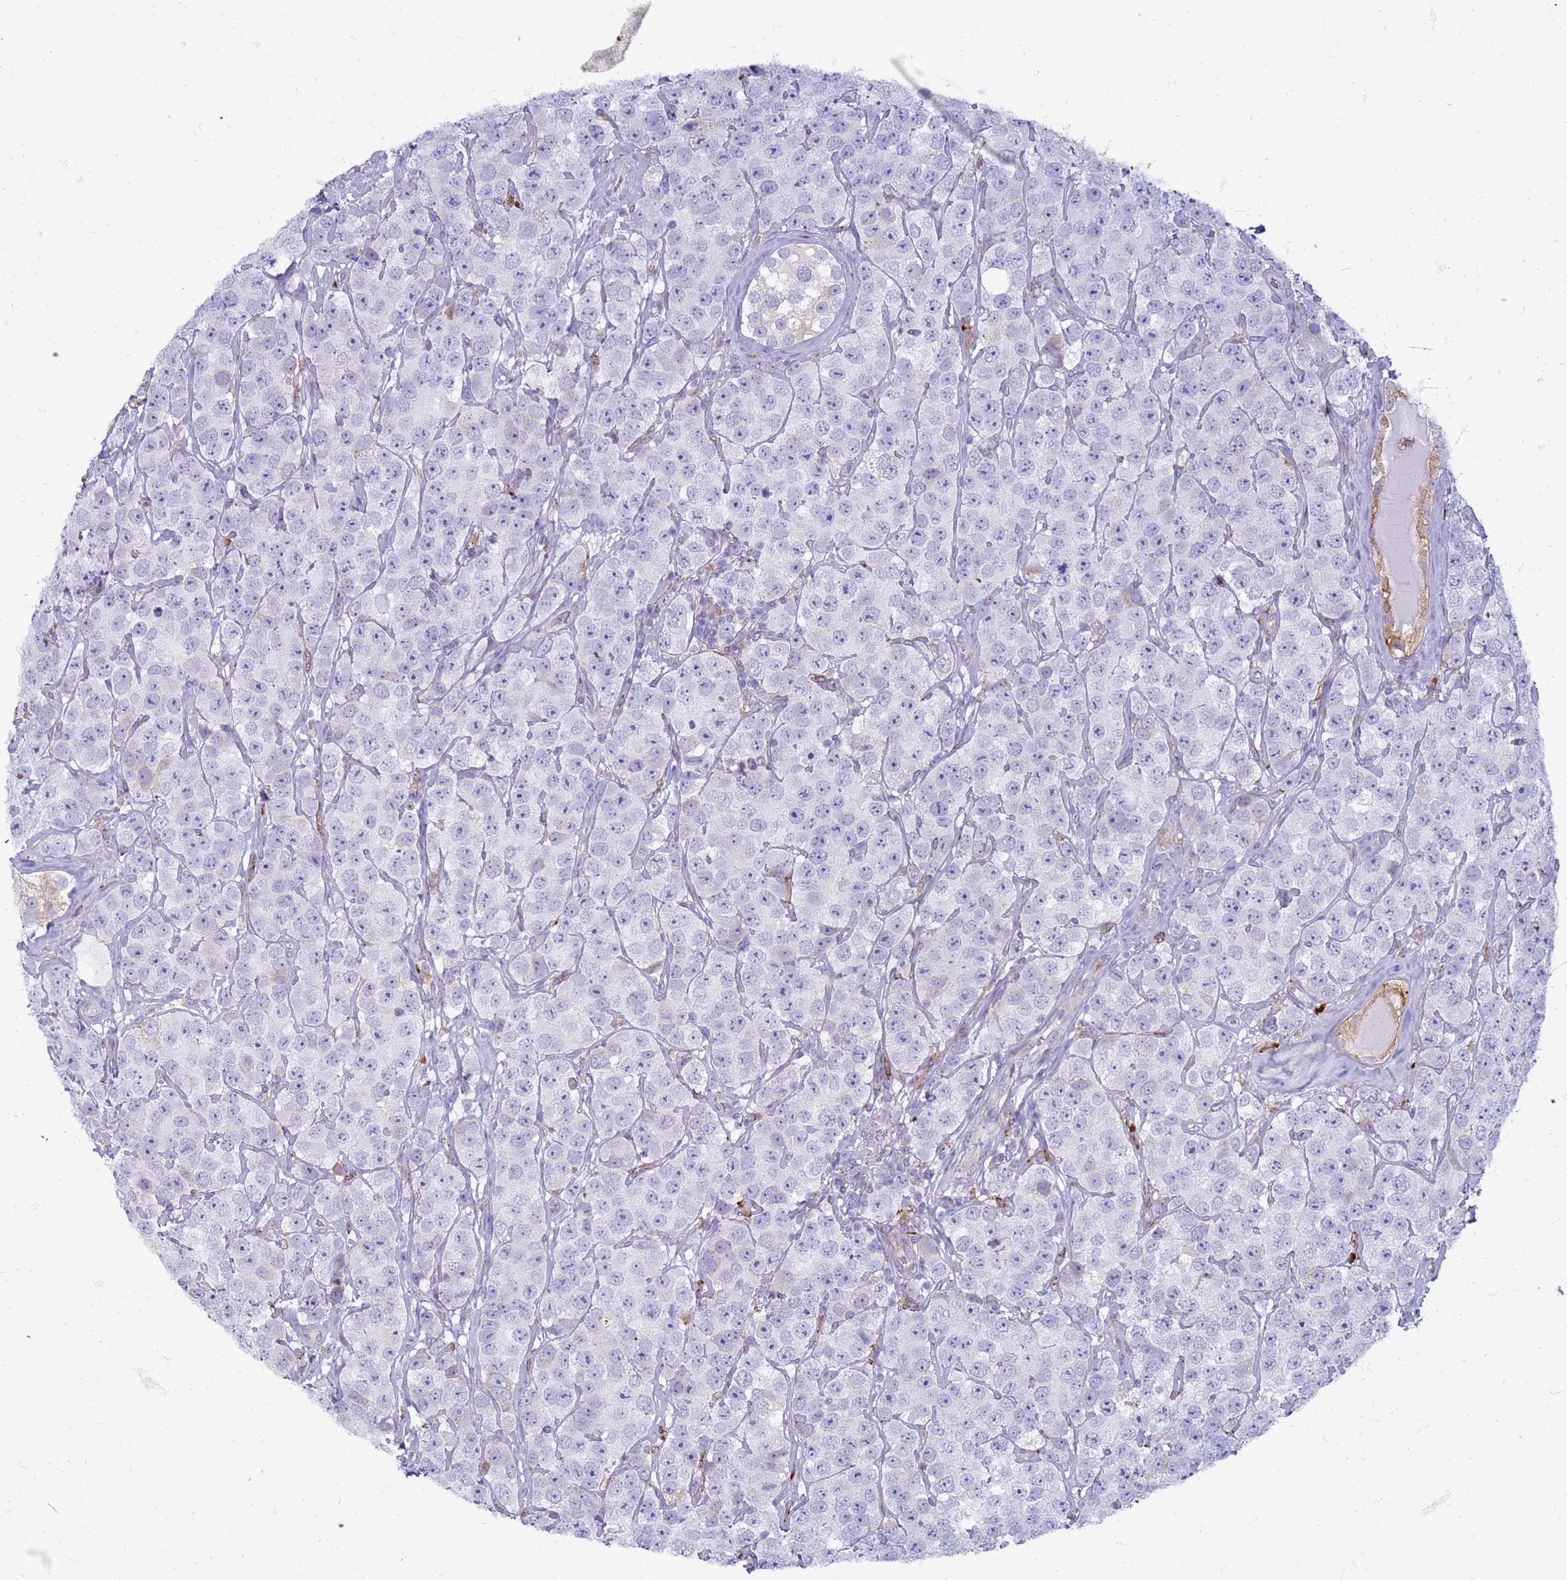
{"staining": {"intensity": "negative", "quantity": "none", "location": "none"}, "tissue": "testis cancer", "cell_type": "Tumor cells", "image_type": "cancer", "snomed": [{"axis": "morphology", "description": "Seminoma, NOS"}, {"axis": "topography", "description": "Testis"}], "caption": "Immunohistochemistry micrograph of neoplastic tissue: human seminoma (testis) stained with DAB (3,3'-diaminobenzidine) demonstrates no significant protein positivity in tumor cells.", "gene": "PDK3", "patient": {"sex": "male", "age": 28}}